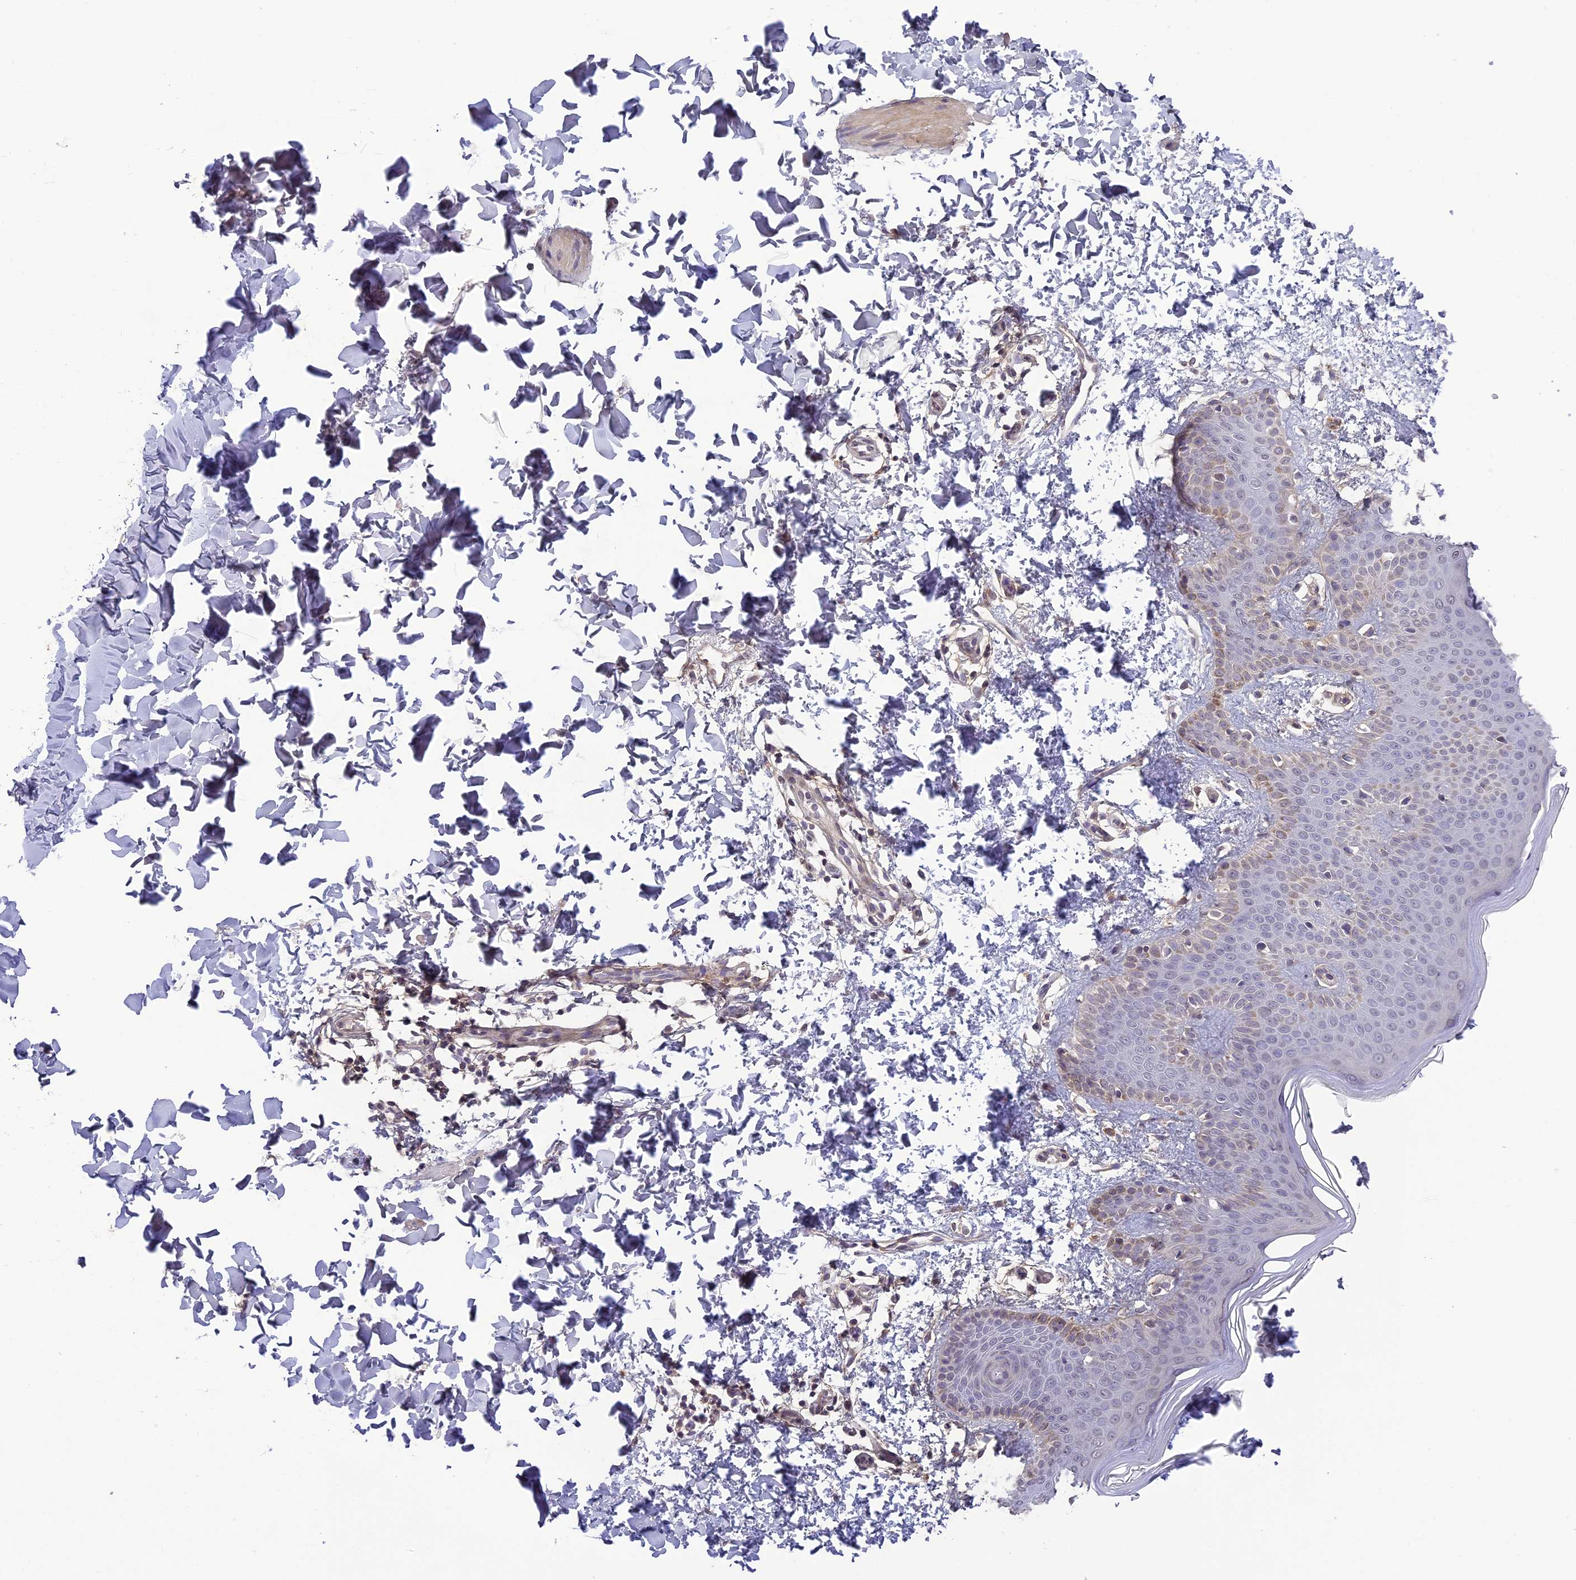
{"staining": {"intensity": "weak", "quantity": ">75%", "location": "cytoplasmic/membranous"}, "tissue": "skin", "cell_type": "Fibroblasts", "image_type": "normal", "snomed": [{"axis": "morphology", "description": "Normal tissue, NOS"}, {"axis": "topography", "description": "Skin"}], "caption": "Protein expression by IHC displays weak cytoplasmic/membranous positivity in approximately >75% of fibroblasts in unremarkable skin. The staining was performed using DAB to visualize the protein expression in brown, while the nuclei were stained in blue with hematoxylin (Magnification: 20x).", "gene": "ERG28", "patient": {"sex": "male", "age": 36}}